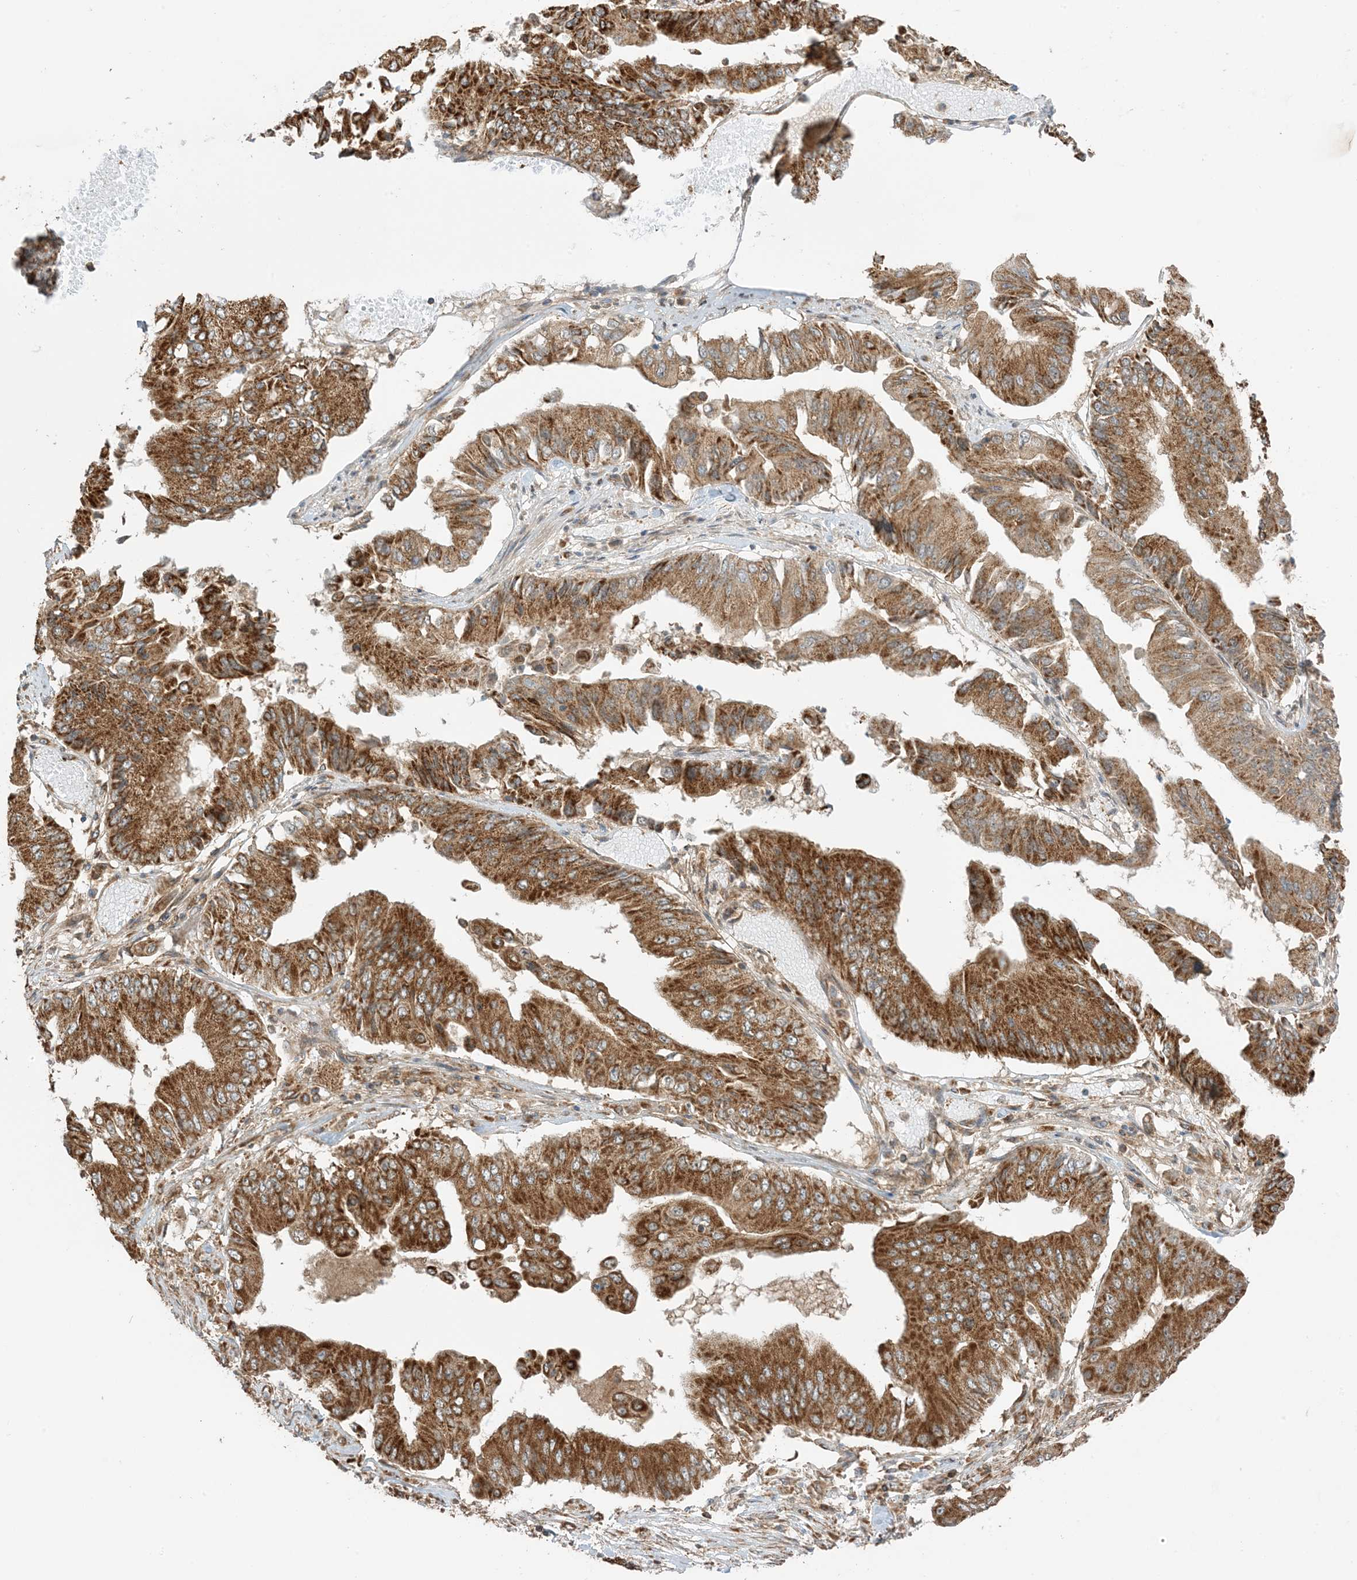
{"staining": {"intensity": "strong", "quantity": ">75%", "location": "cytoplasmic/membranous"}, "tissue": "pancreatic cancer", "cell_type": "Tumor cells", "image_type": "cancer", "snomed": [{"axis": "morphology", "description": "Adenocarcinoma, NOS"}, {"axis": "topography", "description": "Pancreas"}], "caption": "Protein expression analysis of pancreatic cancer (adenocarcinoma) demonstrates strong cytoplasmic/membranous staining in about >75% of tumor cells.", "gene": "N4BP3", "patient": {"sex": "female", "age": 77}}